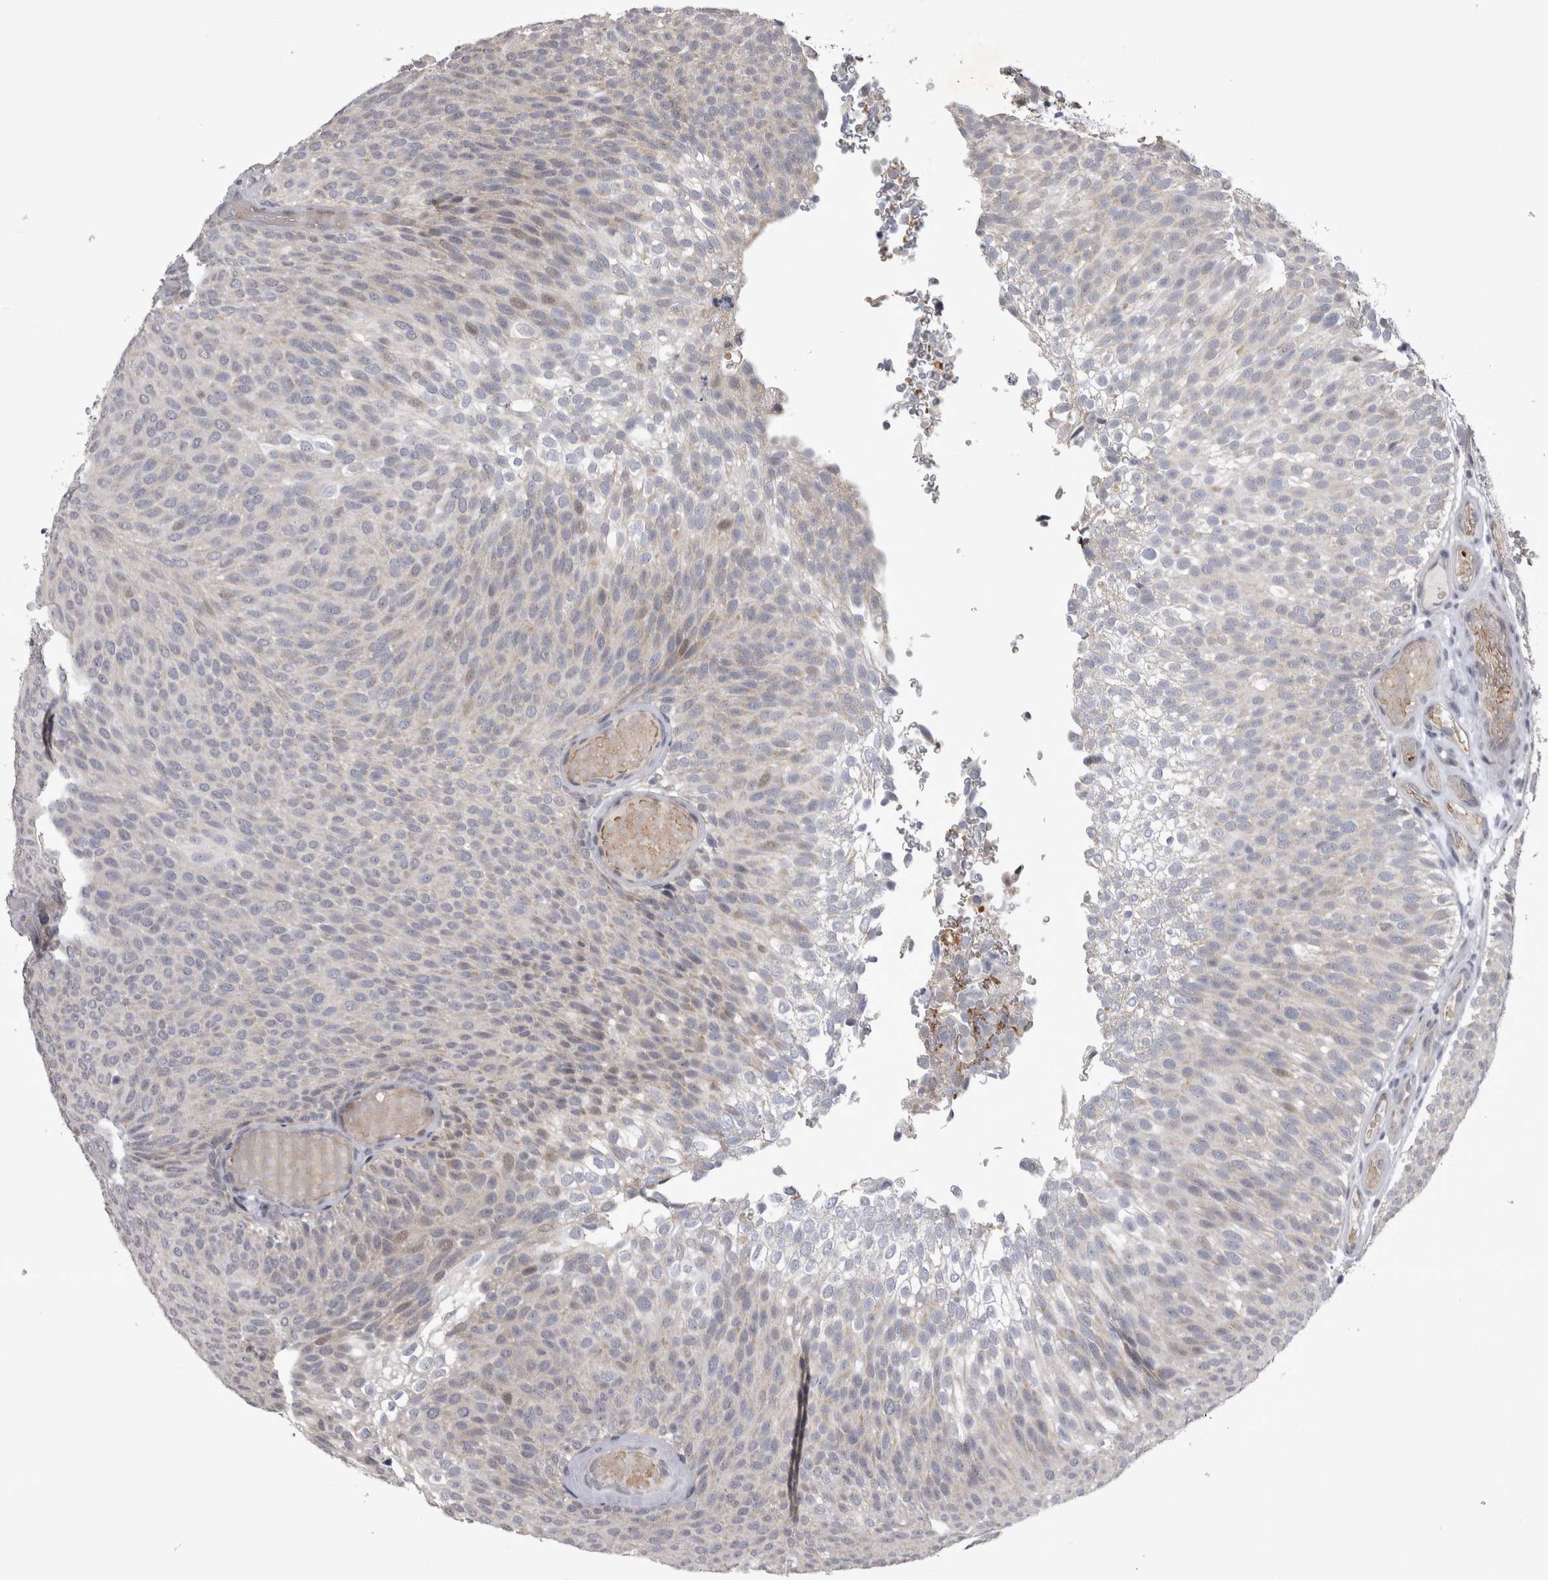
{"staining": {"intensity": "negative", "quantity": "none", "location": "none"}, "tissue": "urothelial cancer", "cell_type": "Tumor cells", "image_type": "cancer", "snomed": [{"axis": "morphology", "description": "Urothelial carcinoma, Low grade"}, {"axis": "topography", "description": "Urinary bladder"}], "caption": "The image shows no significant positivity in tumor cells of urothelial cancer. (DAB IHC with hematoxylin counter stain).", "gene": "IFI44", "patient": {"sex": "male", "age": 78}}